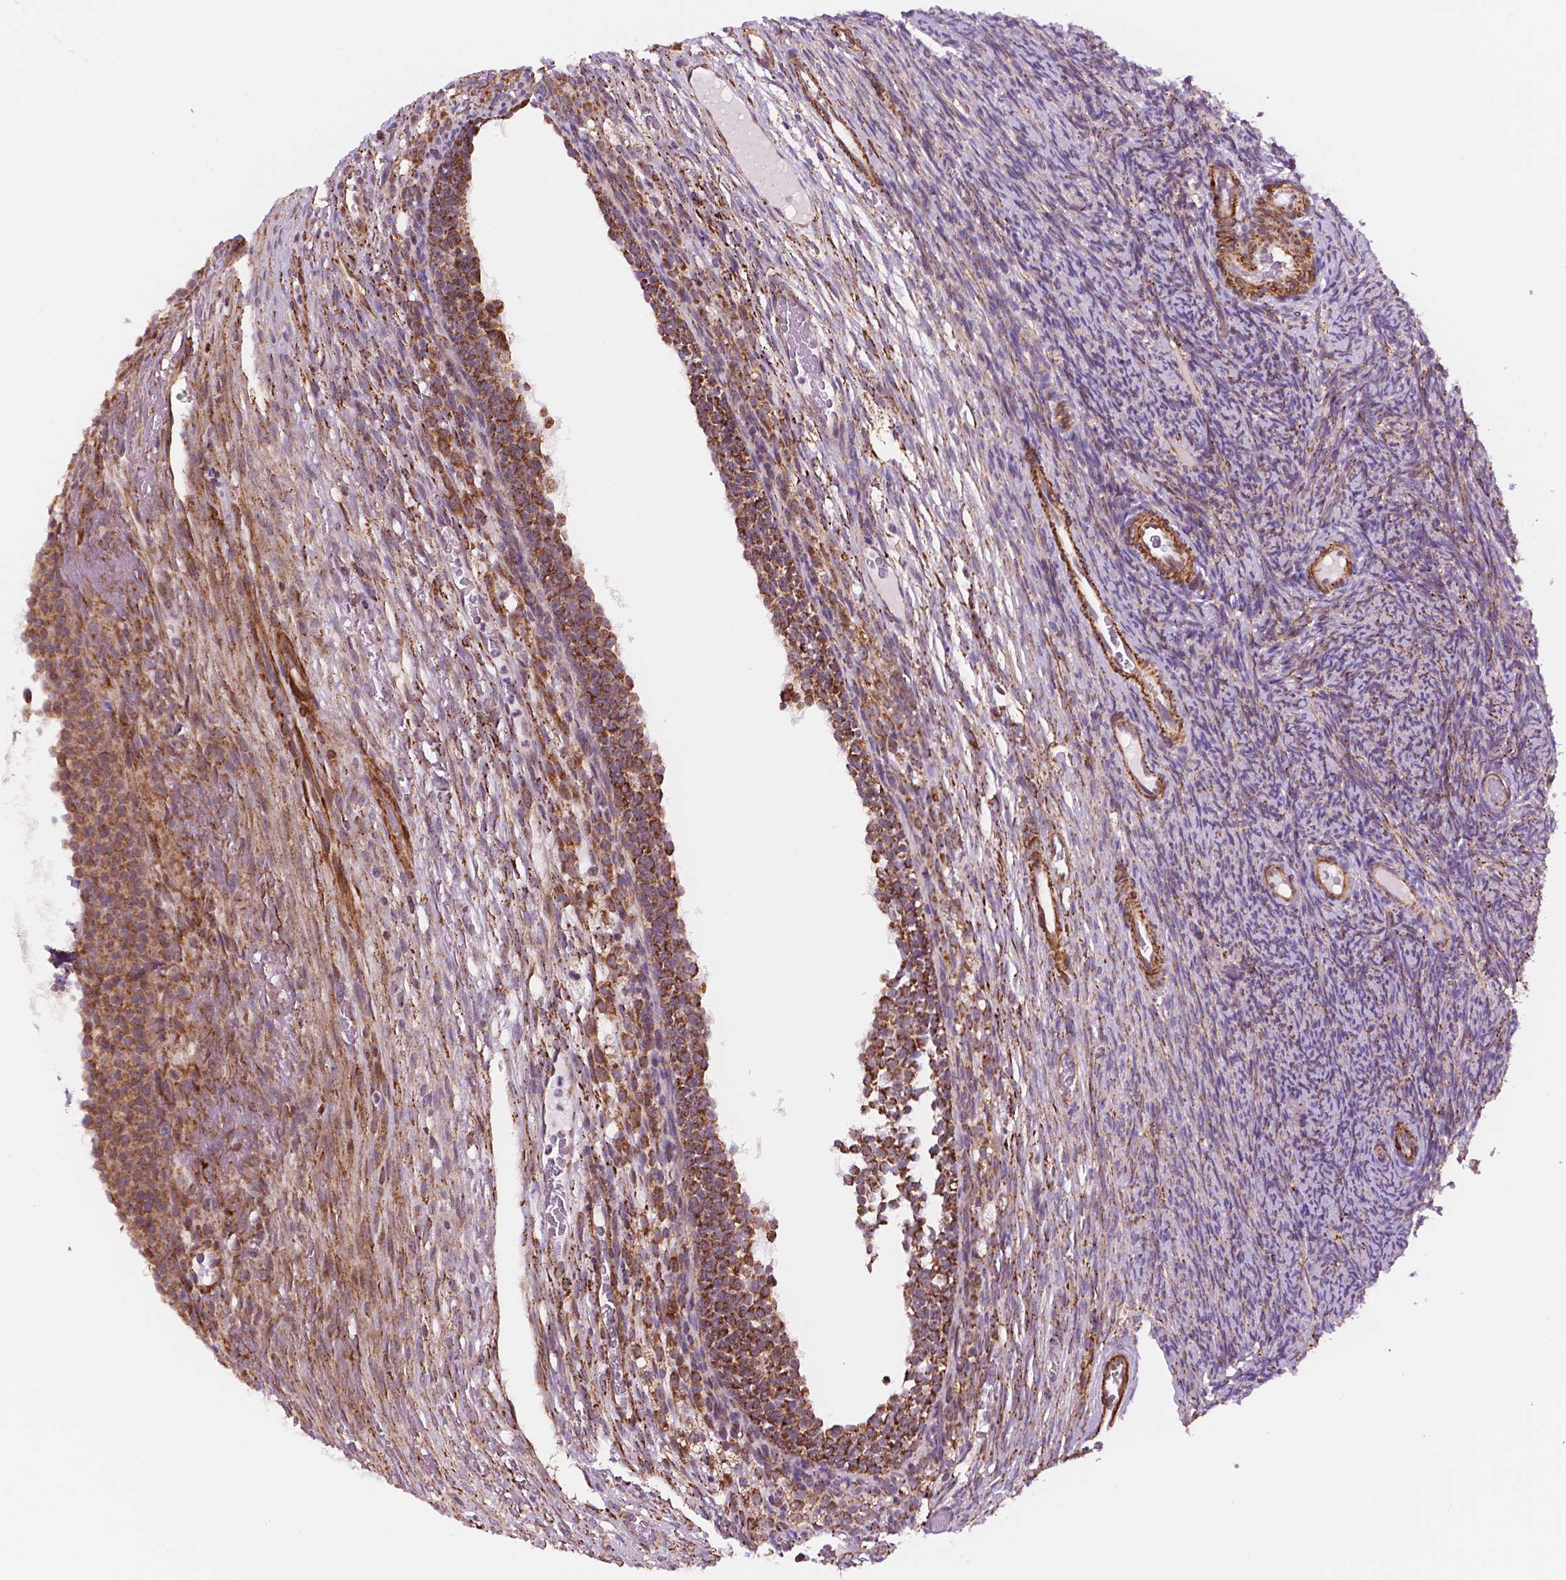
{"staining": {"intensity": "moderate", "quantity": "25%-75%", "location": "cytoplasmic/membranous"}, "tissue": "ovary", "cell_type": "Ovarian stroma cells", "image_type": "normal", "snomed": [{"axis": "morphology", "description": "Normal tissue, NOS"}, {"axis": "topography", "description": "Ovary"}], "caption": "Normal ovary shows moderate cytoplasmic/membranous expression in about 25%-75% of ovarian stroma cells, visualized by immunohistochemistry. Nuclei are stained in blue.", "gene": "GEMIN4", "patient": {"sex": "female", "age": 34}}